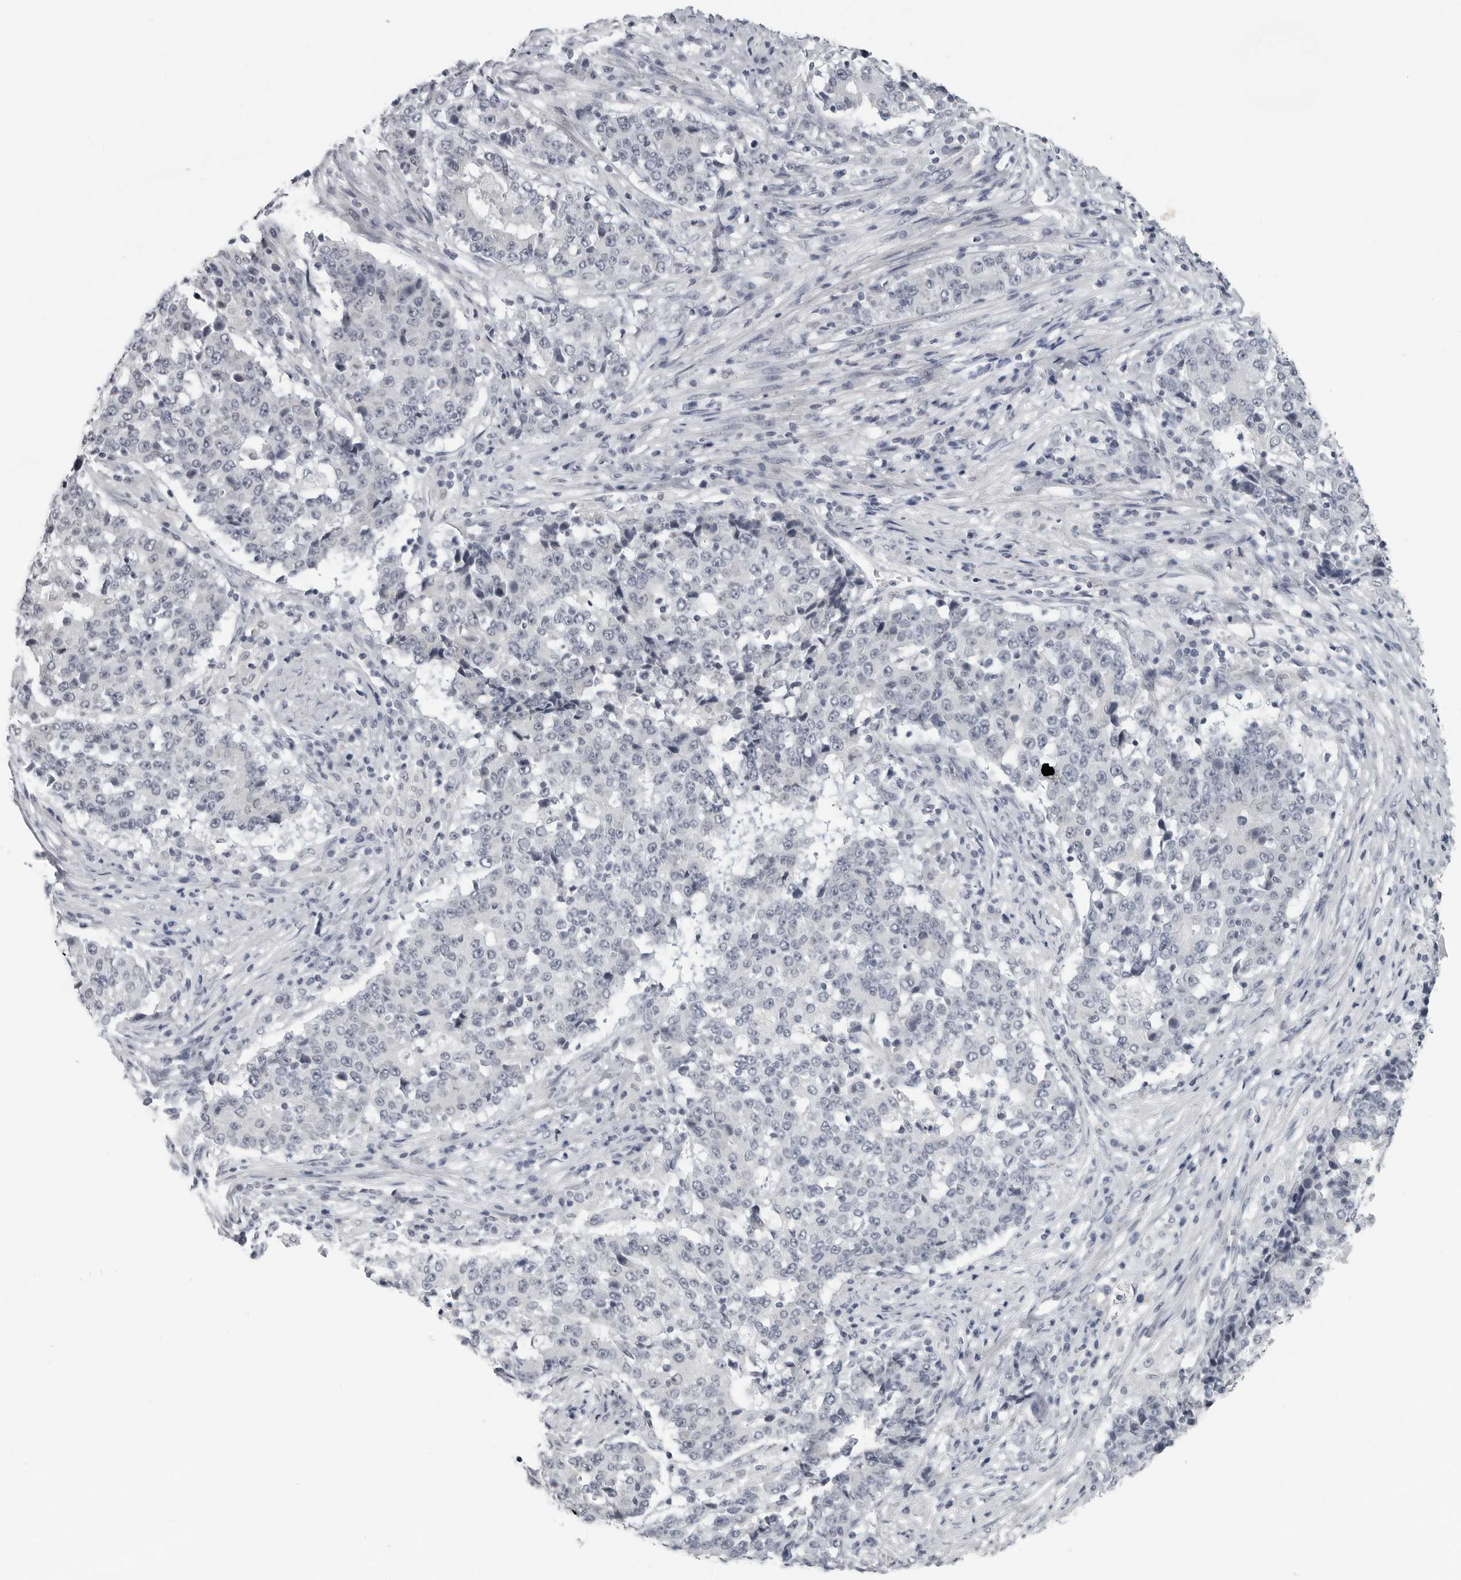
{"staining": {"intensity": "negative", "quantity": "none", "location": "none"}, "tissue": "stomach cancer", "cell_type": "Tumor cells", "image_type": "cancer", "snomed": [{"axis": "morphology", "description": "Adenocarcinoma, NOS"}, {"axis": "topography", "description": "Stomach"}], "caption": "High power microscopy micrograph of an IHC image of adenocarcinoma (stomach), revealing no significant expression in tumor cells.", "gene": "OPLAH", "patient": {"sex": "male", "age": 59}}